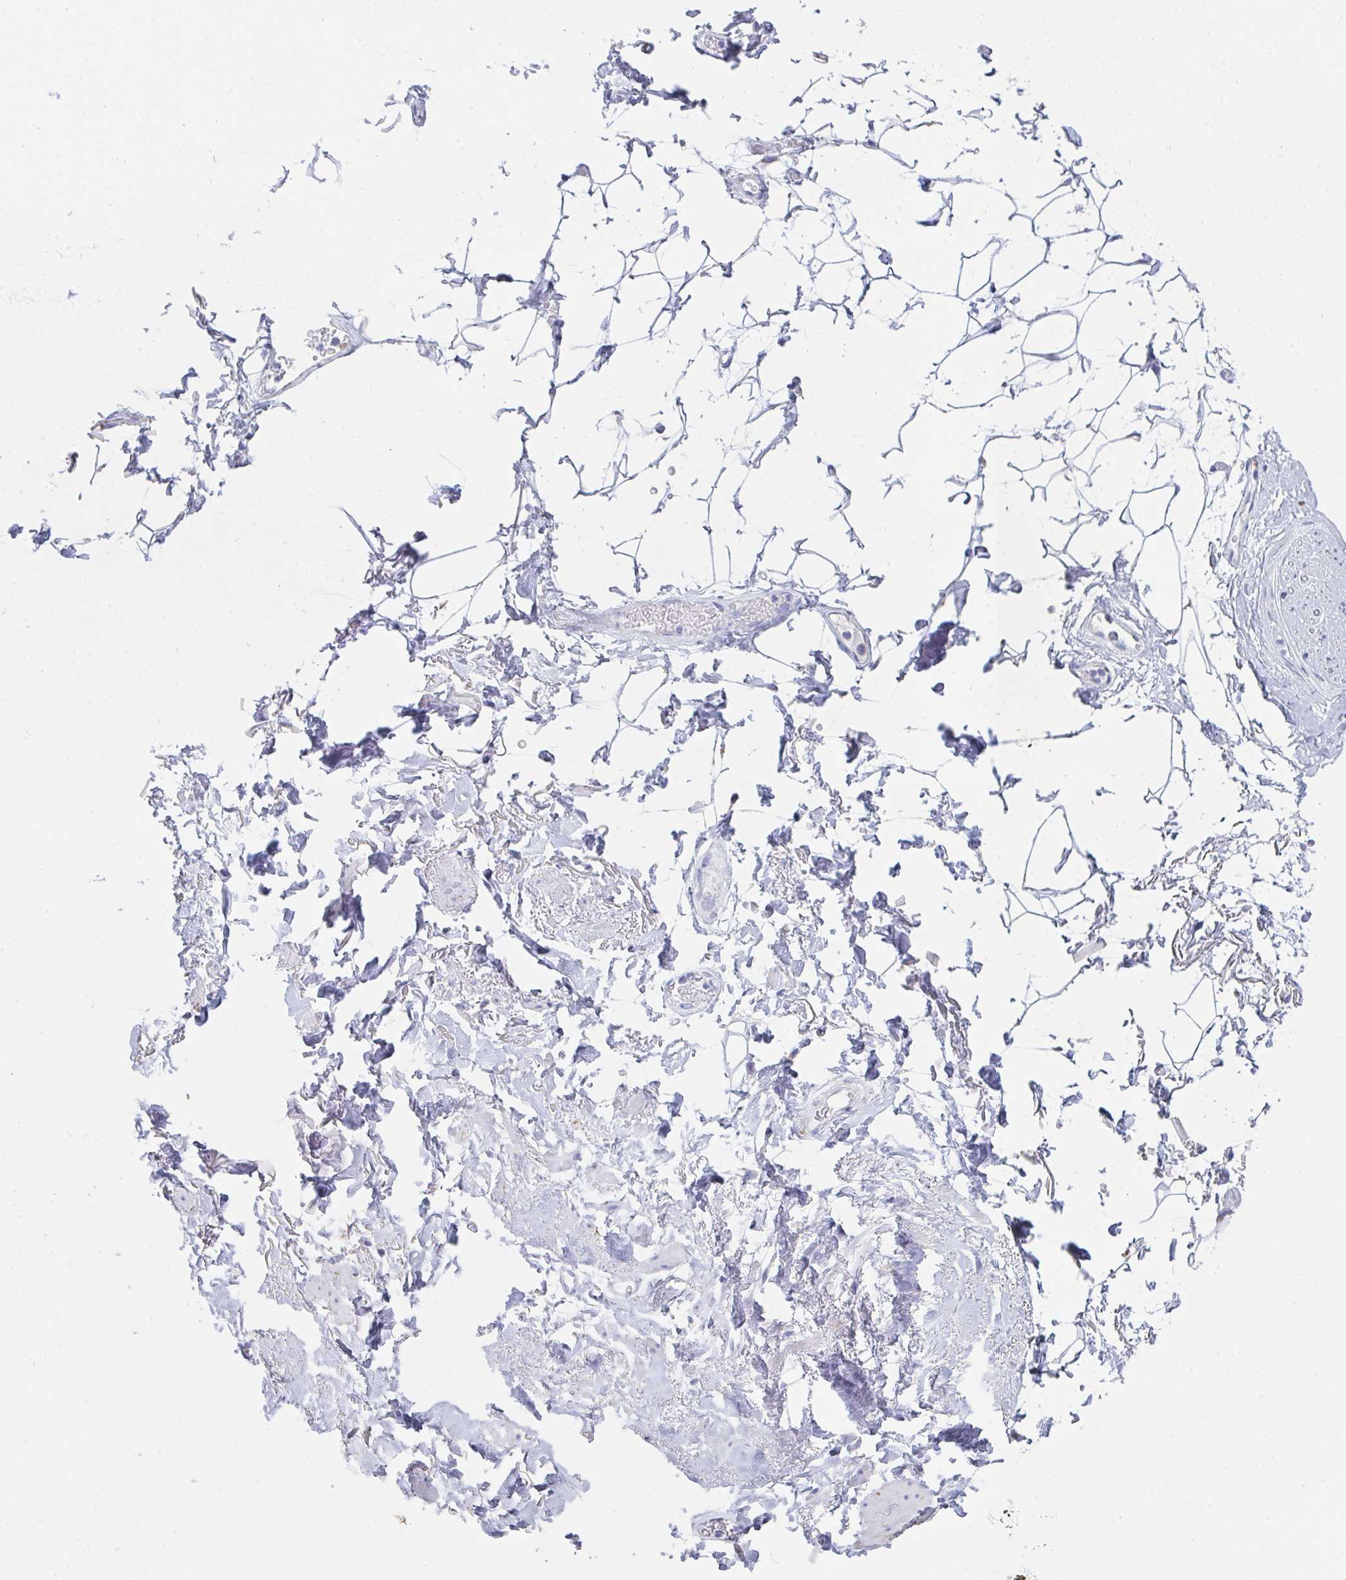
{"staining": {"intensity": "negative", "quantity": "none", "location": "none"}, "tissue": "adipose tissue", "cell_type": "Adipocytes", "image_type": "normal", "snomed": [{"axis": "morphology", "description": "Normal tissue, NOS"}, {"axis": "topography", "description": "Anal"}, {"axis": "topography", "description": "Peripheral nerve tissue"}], "caption": "IHC image of benign adipose tissue: adipose tissue stained with DAB (3,3'-diaminobenzidine) displays no significant protein expression in adipocytes. (DAB immunohistochemistry (IHC) with hematoxylin counter stain).", "gene": "AIFM1", "patient": {"sex": "male", "age": 78}}